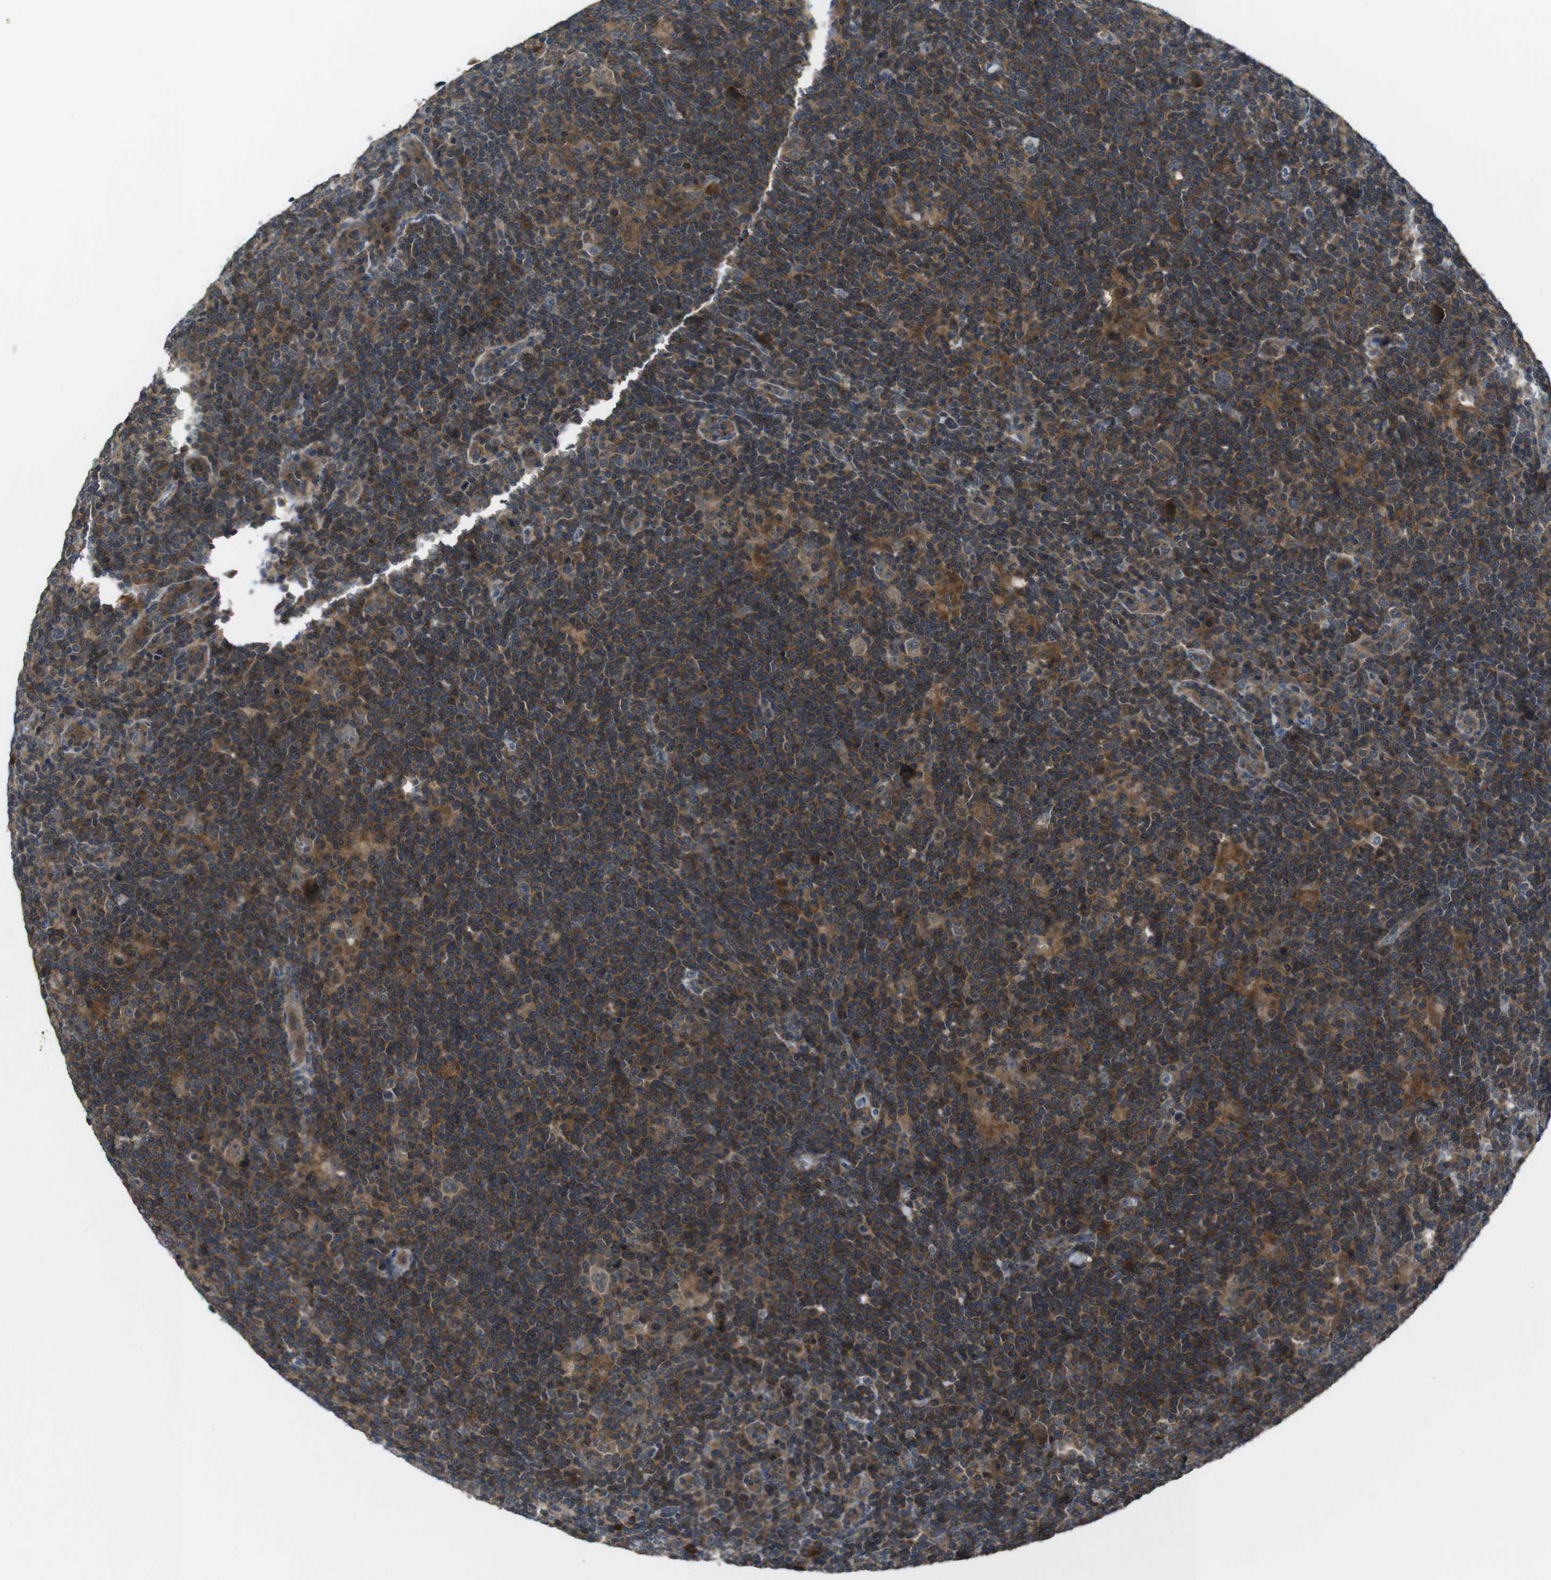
{"staining": {"intensity": "weak", "quantity": ">75%", "location": "cytoplasmic/membranous"}, "tissue": "lymphoma", "cell_type": "Tumor cells", "image_type": "cancer", "snomed": [{"axis": "morphology", "description": "Hodgkin's disease, NOS"}, {"axis": "topography", "description": "Lymph node"}], "caption": "IHC histopathology image of human lymphoma stained for a protein (brown), which displays low levels of weak cytoplasmic/membranous expression in about >75% of tumor cells.", "gene": "SLC22A23", "patient": {"sex": "female", "age": 57}}